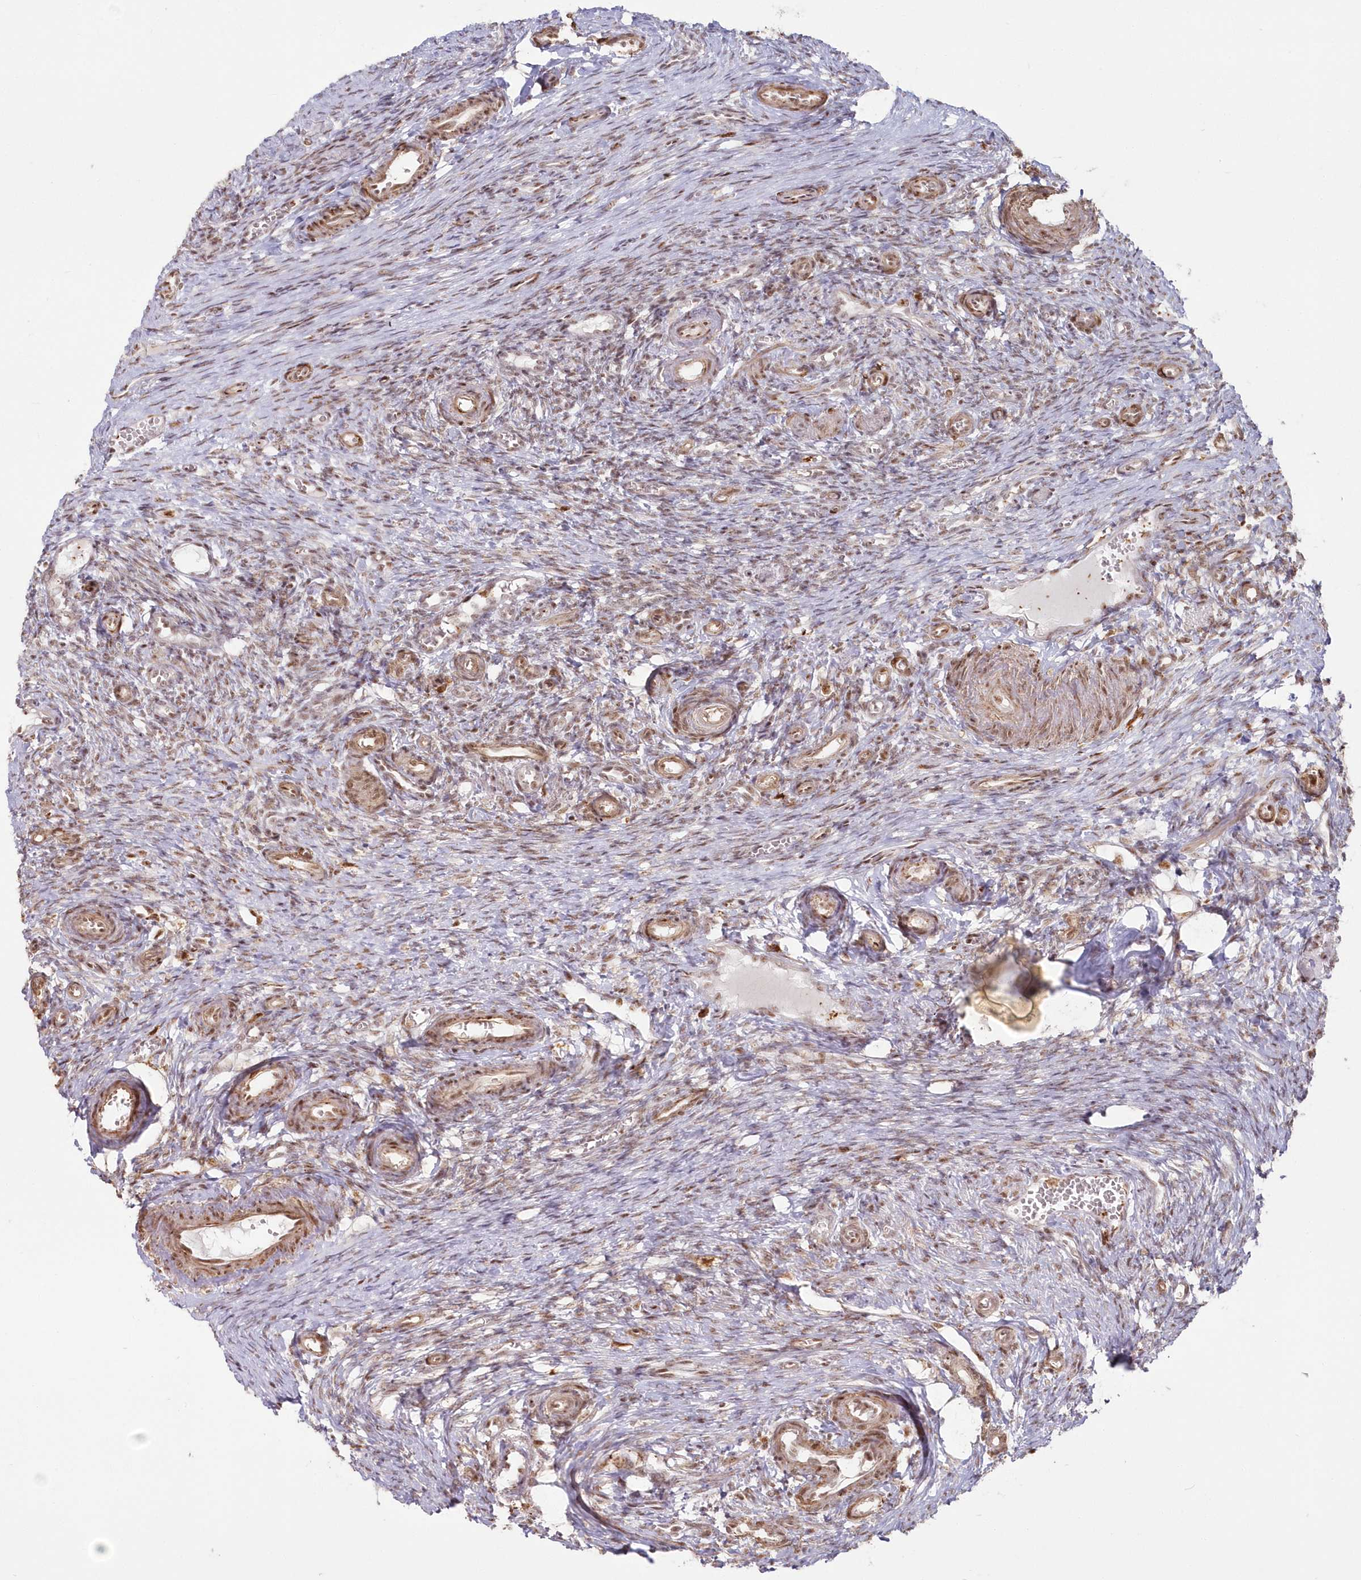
{"staining": {"intensity": "weak", "quantity": ">75%", "location": "nuclear"}, "tissue": "ovary", "cell_type": "Ovarian stroma cells", "image_type": "normal", "snomed": [{"axis": "morphology", "description": "Adenocarcinoma, NOS"}, {"axis": "topography", "description": "Endometrium"}], "caption": "Ovary stained with a brown dye displays weak nuclear positive staining in about >75% of ovarian stroma cells.", "gene": "DDX46", "patient": {"sex": "female", "age": 32}}